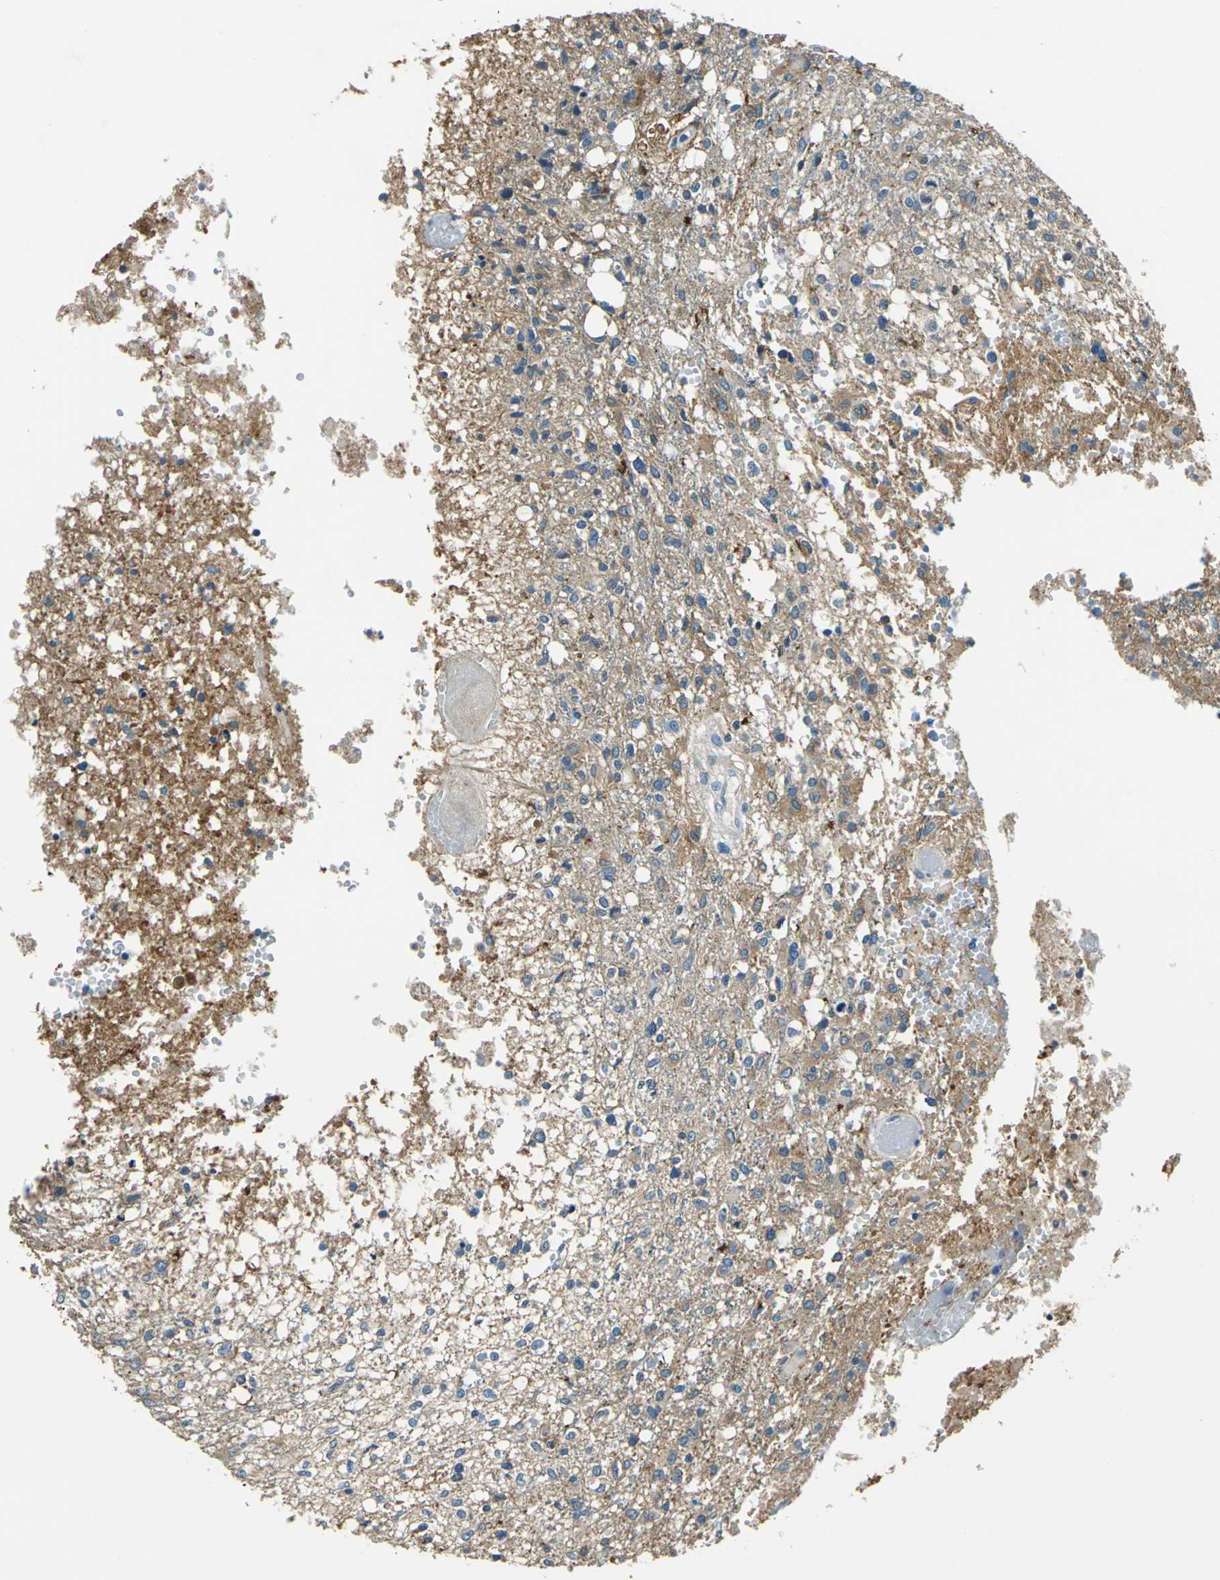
{"staining": {"intensity": "weak", "quantity": "25%-75%", "location": "cytoplasmic/membranous"}, "tissue": "glioma", "cell_type": "Tumor cells", "image_type": "cancer", "snomed": [{"axis": "morphology", "description": "Glioma, malignant, High grade"}, {"axis": "topography", "description": "Cerebral cortex"}], "caption": "Malignant high-grade glioma stained with IHC demonstrates weak cytoplasmic/membranous staining in approximately 25%-75% of tumor cells.", "gene": "PRKCA", "patient": {"sex": "male", "age": 76}}